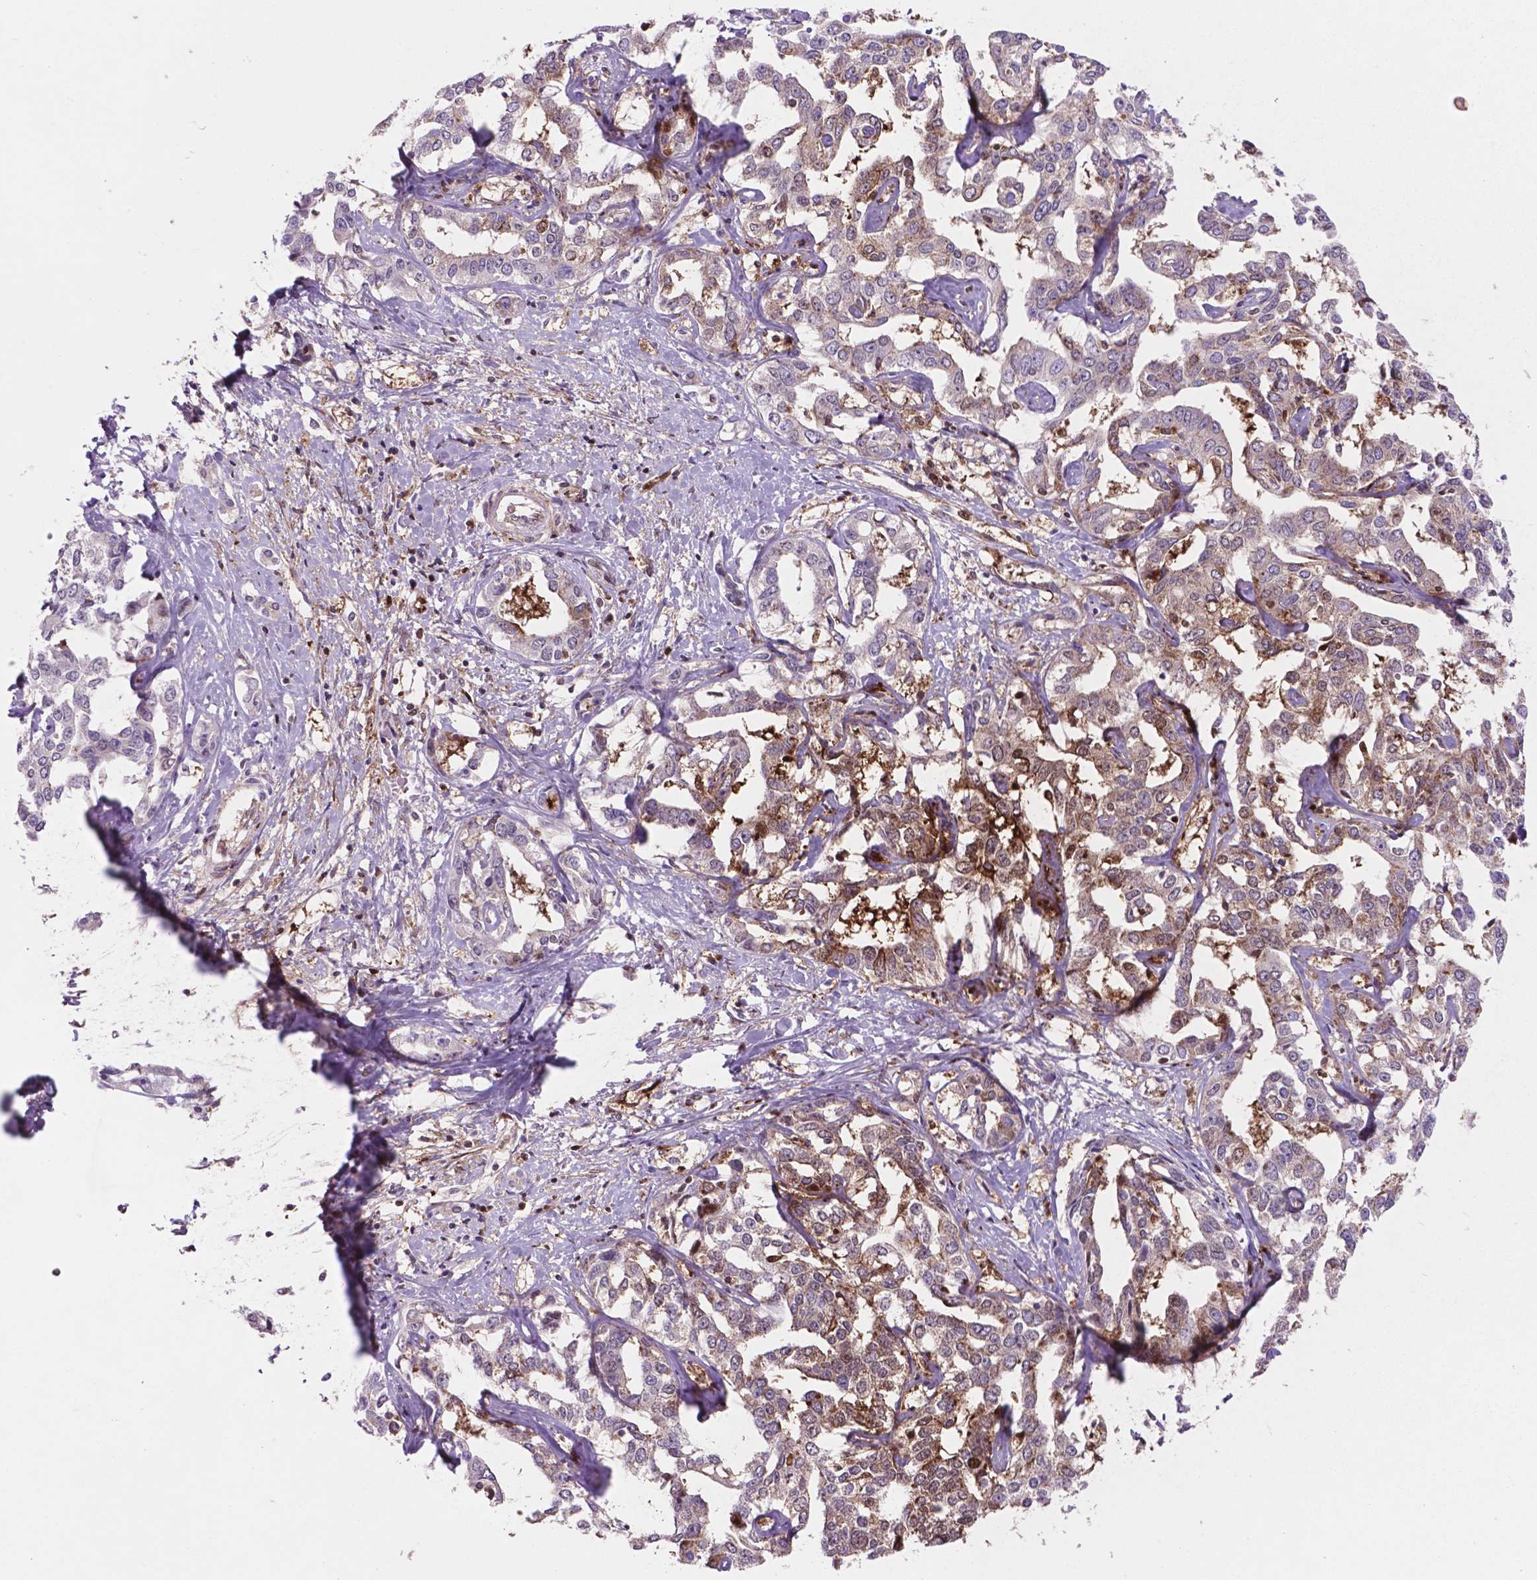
{"staining": {"intensity": "weak", "quantity": "<25%", "location": "cytoplasmic/membranous"}, "tissue": "liver cancer", "cell_type": "Tumor cells", "image_type": "cancer", "snomed": [{"axis": "morphology", "description": "Cholangiocarcinoma"}, {"axis": "topography", "description": "Liver"}], "caption": "Immunohistochemical staining of cholangiocarcinoma (liver) shows no significant positivity in tumor cells.", "gene": "LDHA", "patient": {"sex": "male", "age": 59}}